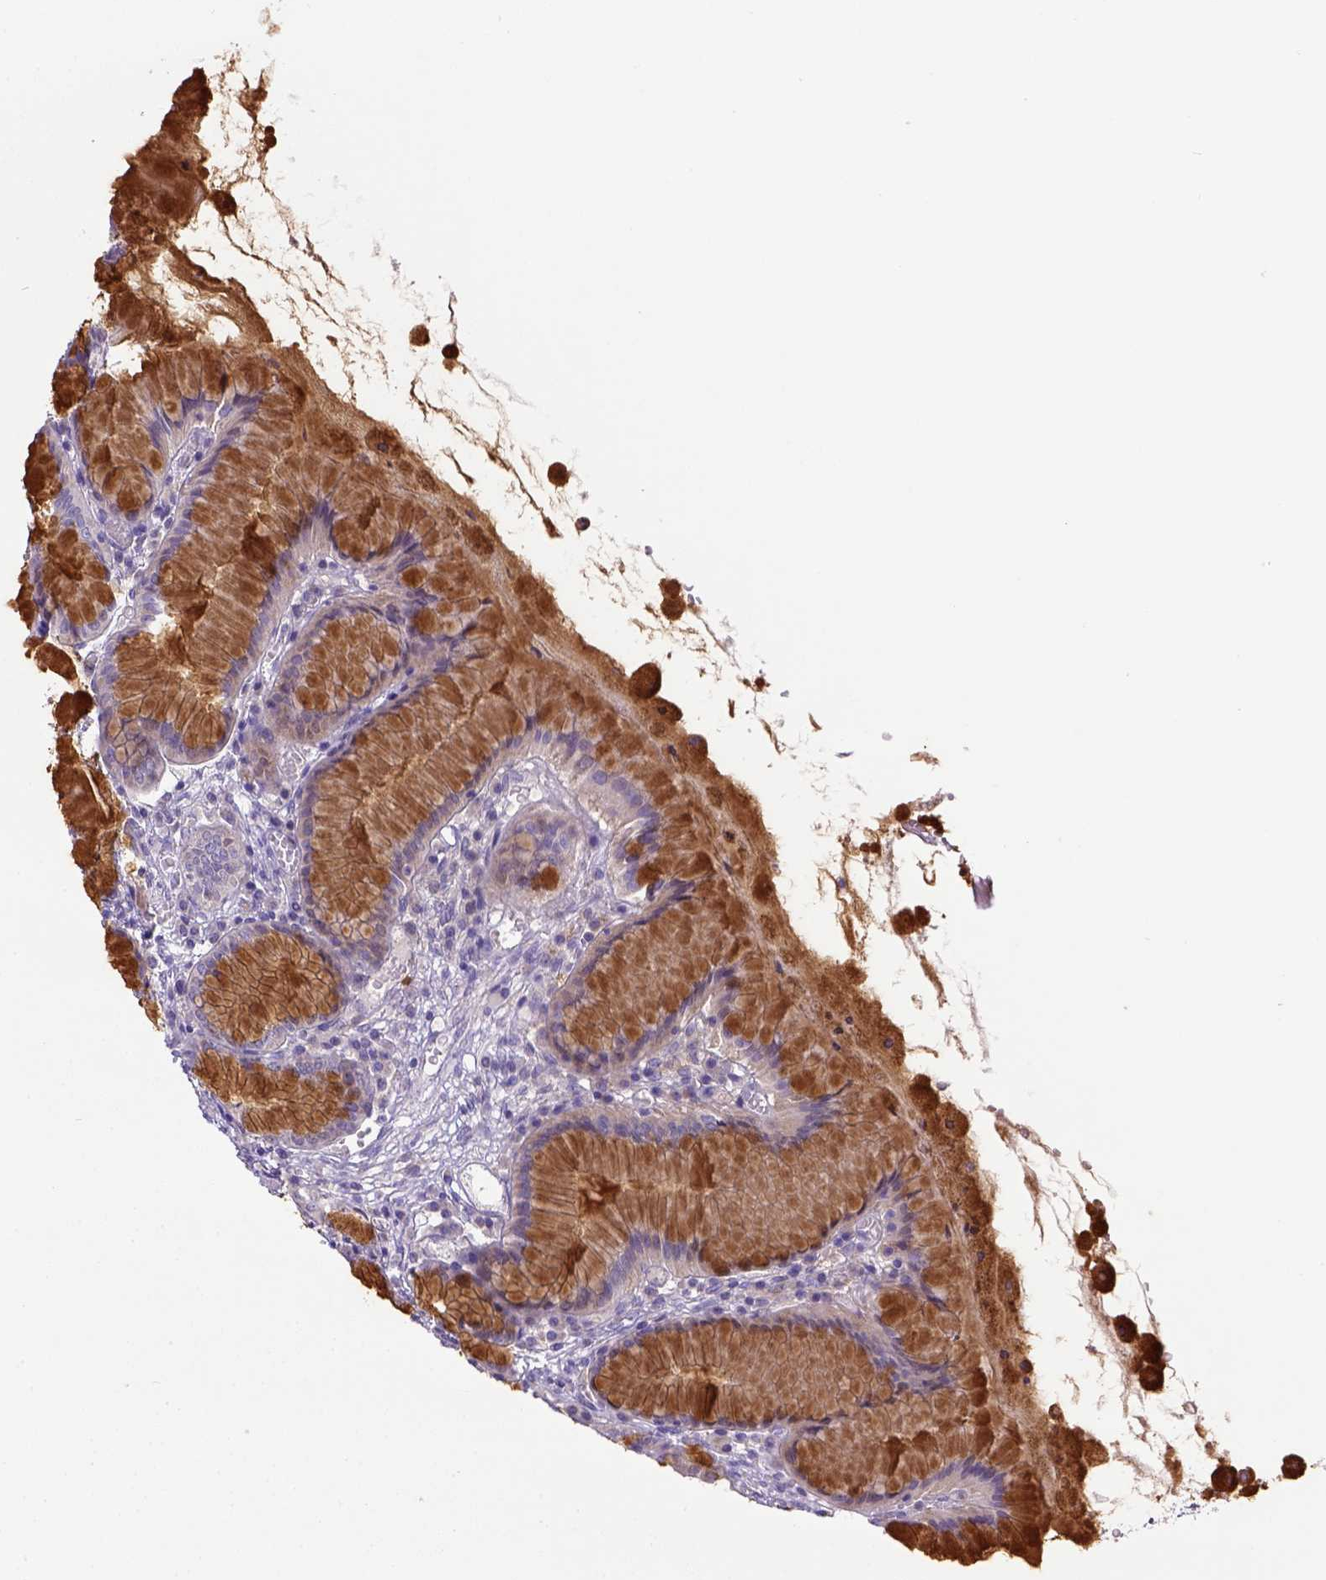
{"staining": {"intensity": "moderate", "quantity": "25%-75%", "location": "cytoplasmic/membranous"}, "tissue": "stomach", "cell_type": "Glandular cells", "image_type": "normal", "snomed": [{"axis": "morphology", "description": "Normal tissue, NOS"}, {"axis": "topography", "description": "Stomach"}], "caption": "Protein staining of unremarkable stomach shows moderate cytoplasmic/membranous expression in about 25%-75% of glandular cells.", "gene": "CD40", "patient": {"sex": "male", "age": 55}}